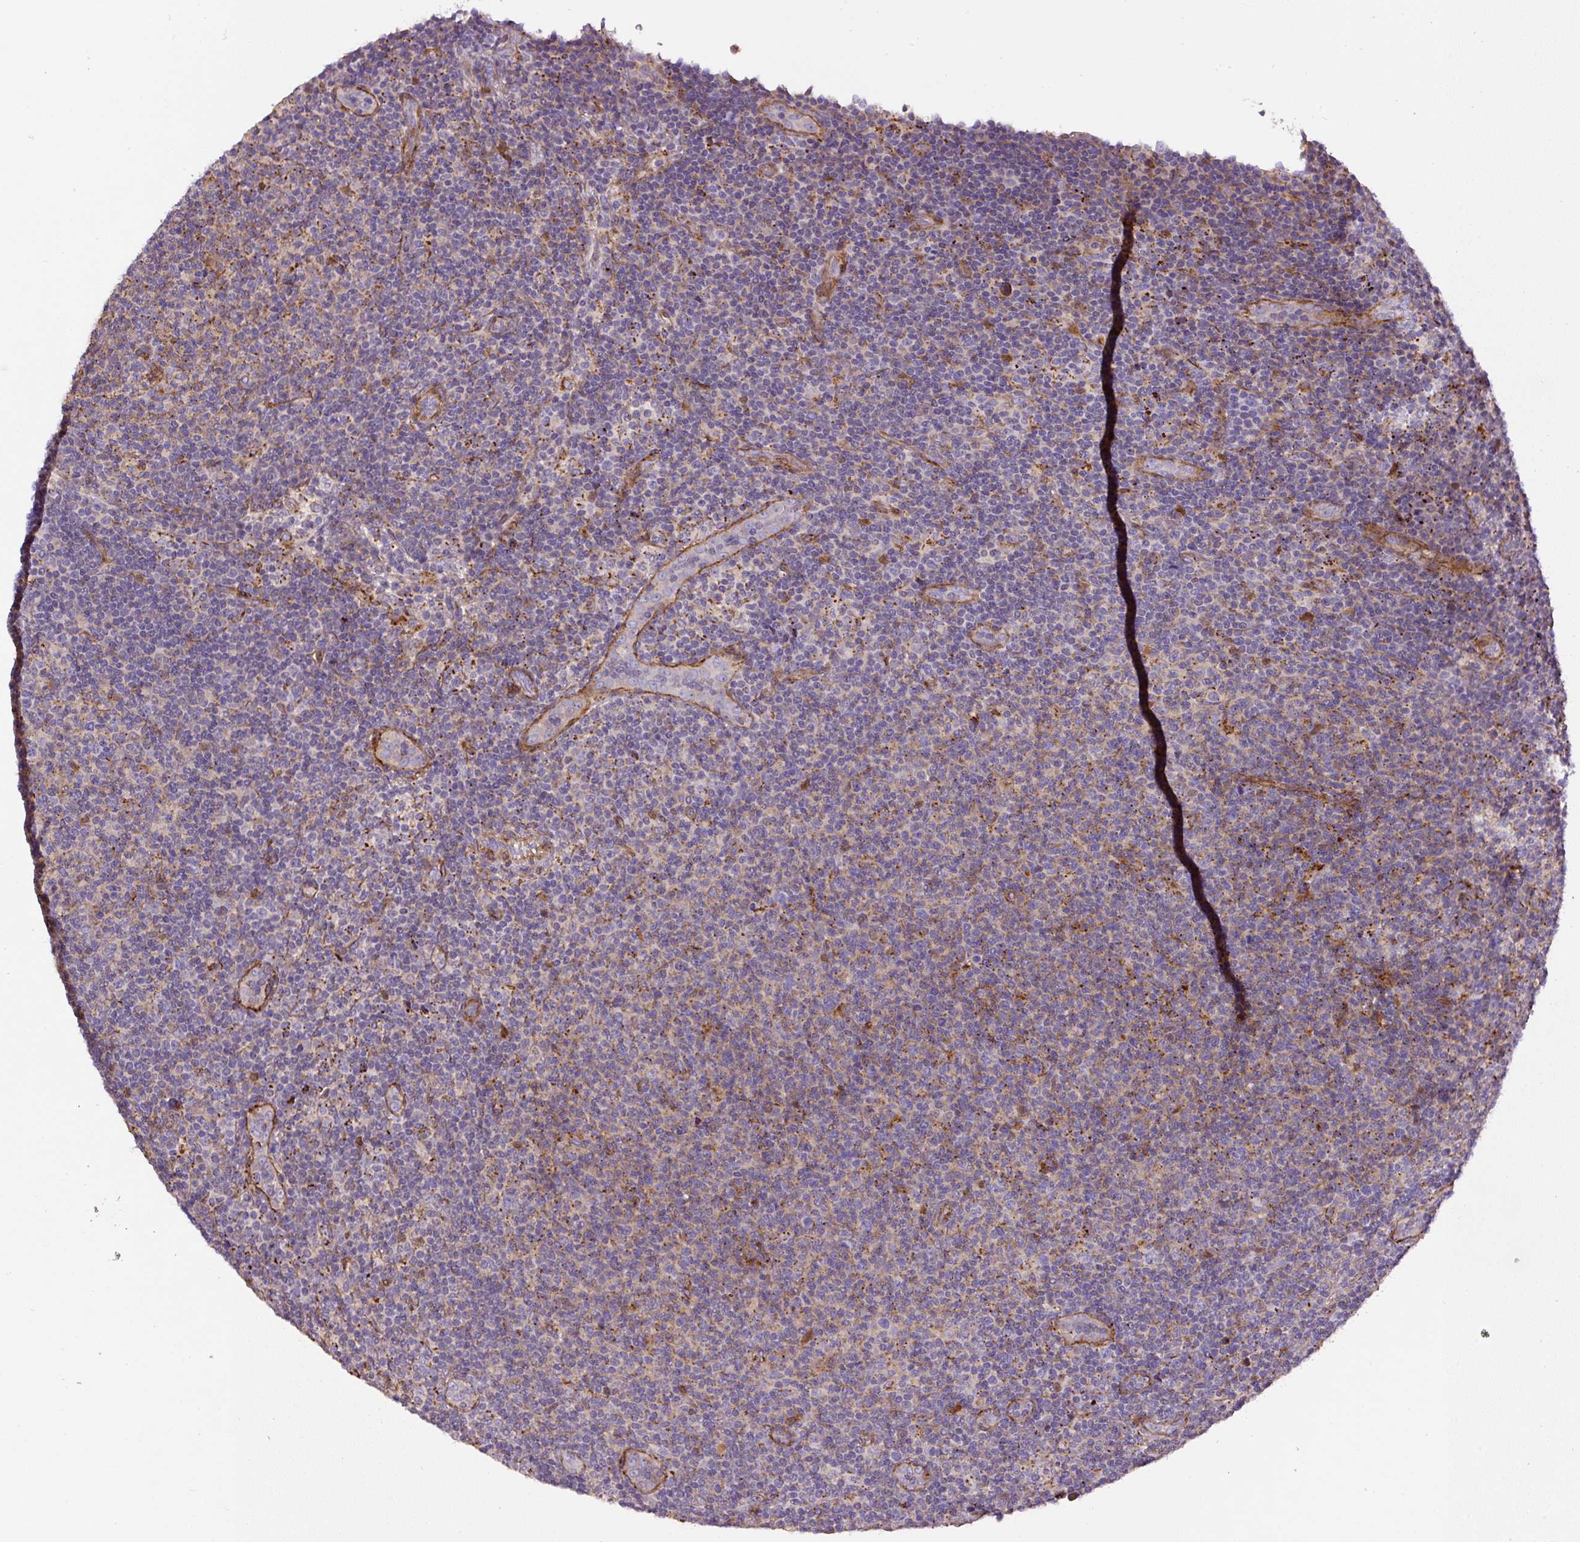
{"staining": {"intensity": "moderate", "quantity": "25%-75%", "location": "cytoplasmic/membranous"}, "tissue": "lymphoma", "cell_type": "Tumor cells", "image_type": "cancer", "snomed": [{"axis": "morphology", "description": "Malignant lymphoma, non-Hodgkin's type, Low grade"}, {"axis": "topography", "description": "Lymph node"}], "caption": "Protein analysis of lymphoma tissue shows moderate cytoplasmic/membranous expression in approximately 25%-75% of tumor cells.", "gene": "RNF170", "patient": {"sex": "male", "age": 66}}